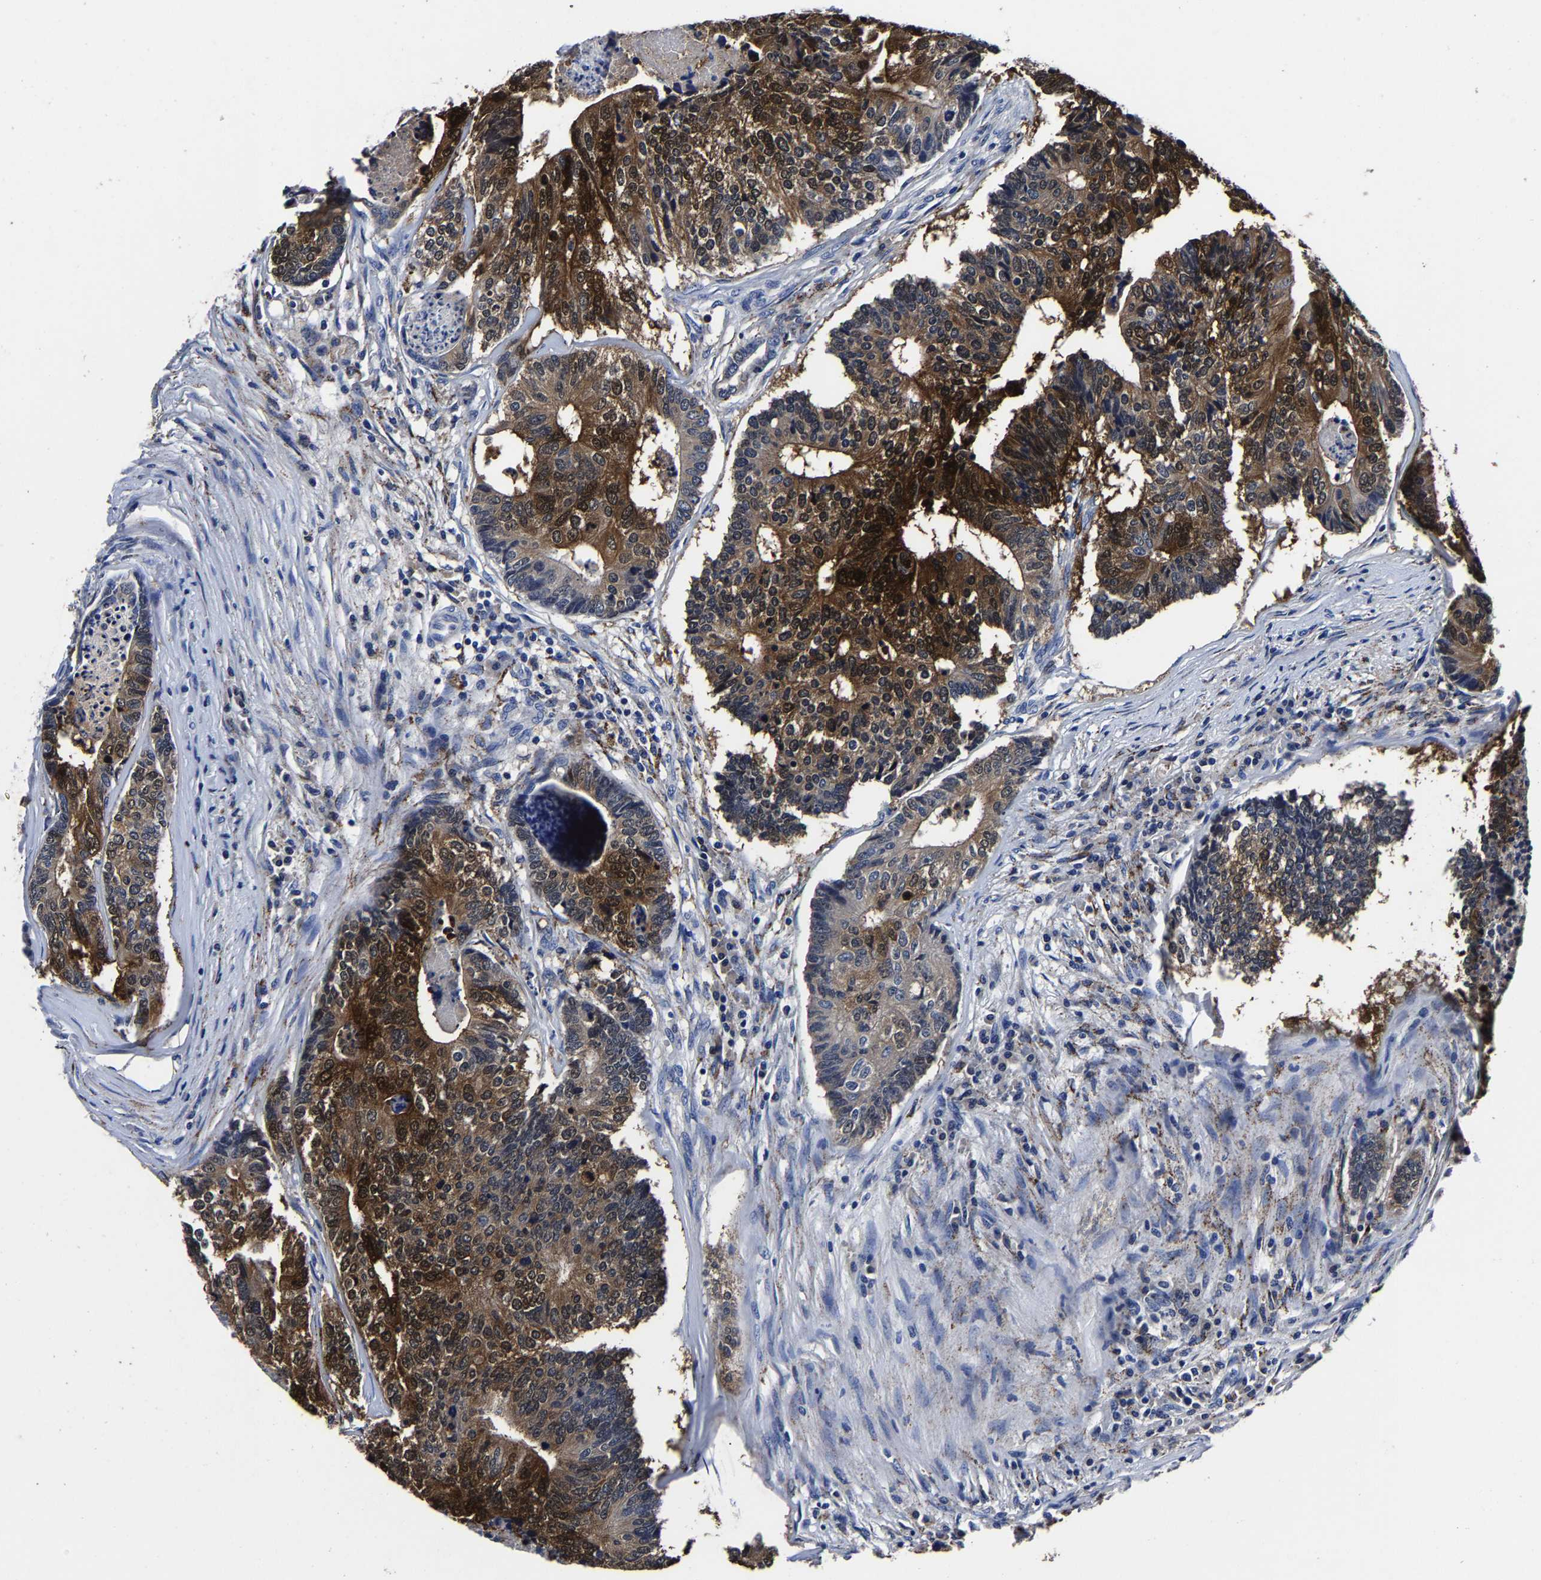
{"staining": {"intensity": "strong", "quantity": ">75%", "location": "cytoplasmic/membranous"}, "tissue": "colorectal cancer", "cell_type": "Tumor cells", "image_type": "cancer", "snomed": [{"axis": "morphology", "description": "Adenocarcinoma, NOS"}, {"axis": "topography", "description": "Colon"}], "caption": "Adenocarcinoma (colorectal) stained with a protein marker reveals strong staining in tumor cells.", "gene": "PSPH", "patient": {"sex": "female", "age": 67}}